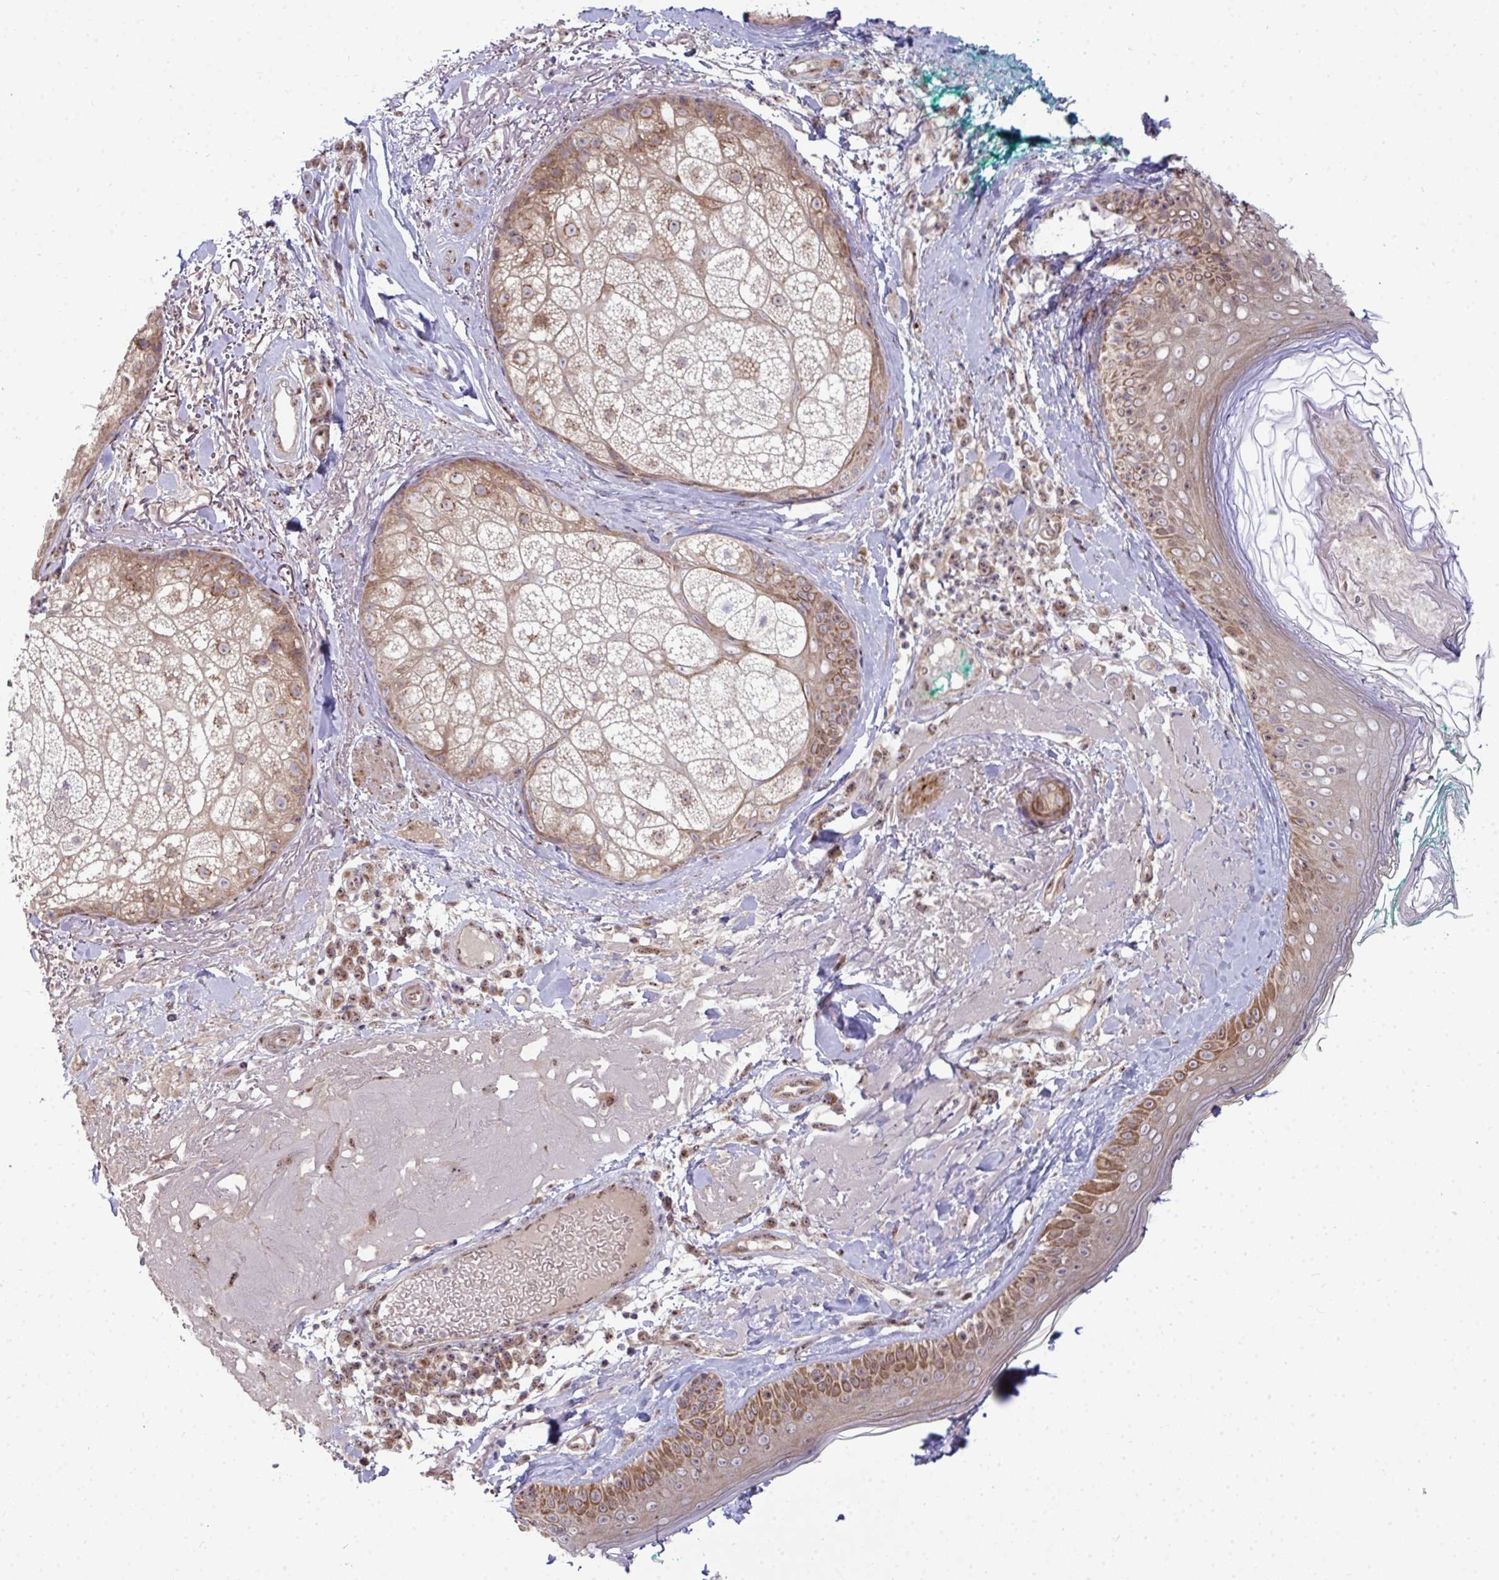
{"staining": {"intensity": "weak", "quantity": "<25%", "location": "cytoplasmic/membranous"}, "tissue": "skin", "cell_type": "Fibroblasts", "image_type": "normal", "snomed": [{"axis": "morphology", "description": "Normal tissue, NOS"}, {"axis": "topography", "description": "Skin"}], "caption": "Immunohistochemistry micrograph of benign human skin stained for a protein (brown), which reveals no staining in fibroblasts. (Immunohistochemistry, brightfield microscopy, high magnification).", "gene": "TRIM44", "patient": {"sex": "male", "age": 73}}